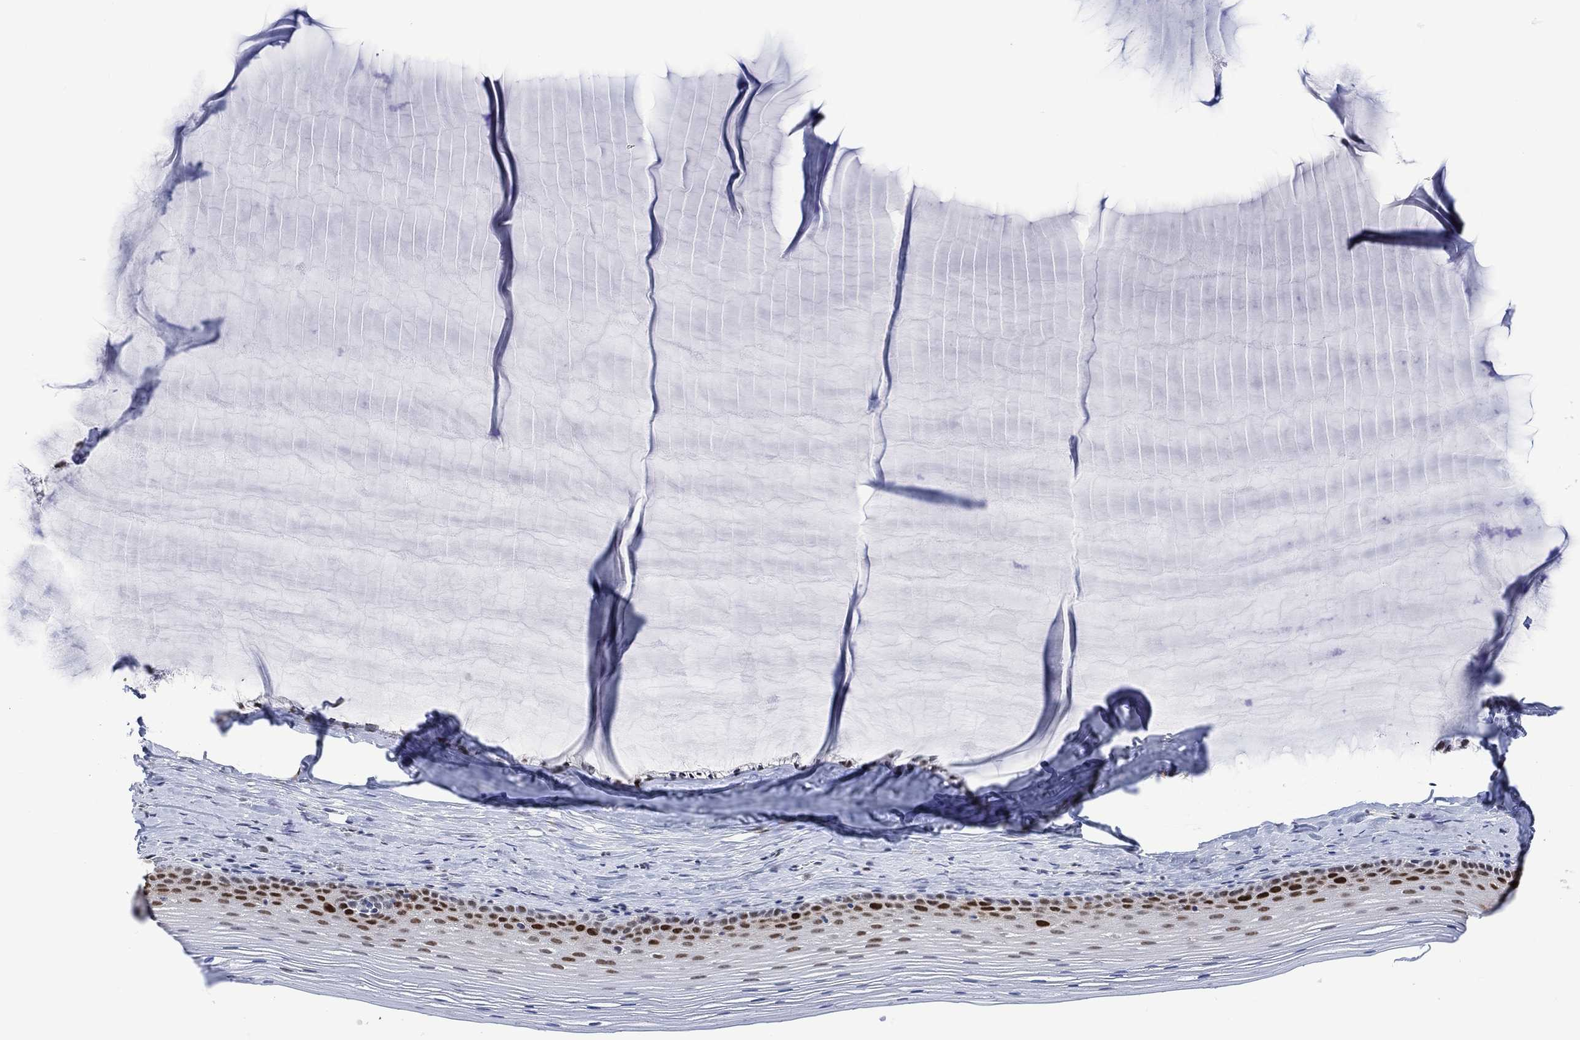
{"staining": {"intensity": "moderate", "quantity": ">75%", "location": "nuclear"}, "tissue": "cervix", "cell_type": "Glandular cells", "image_type": "normal", "snomed": [{"axis": "morphology", "description": "Normal tissue, NOS"}, {"axis": "topography", "description": "Cervix"}], "caption": "Benign cervix was stained to show a protein in brown. There is medium levels of moderate nuclear positivity in about >75% of glandular cells. (DAB IHC with brightfield microscopy, high magnification).", "gene": "RAD54L2", "patient": {"sex": "female", "age": 40}}